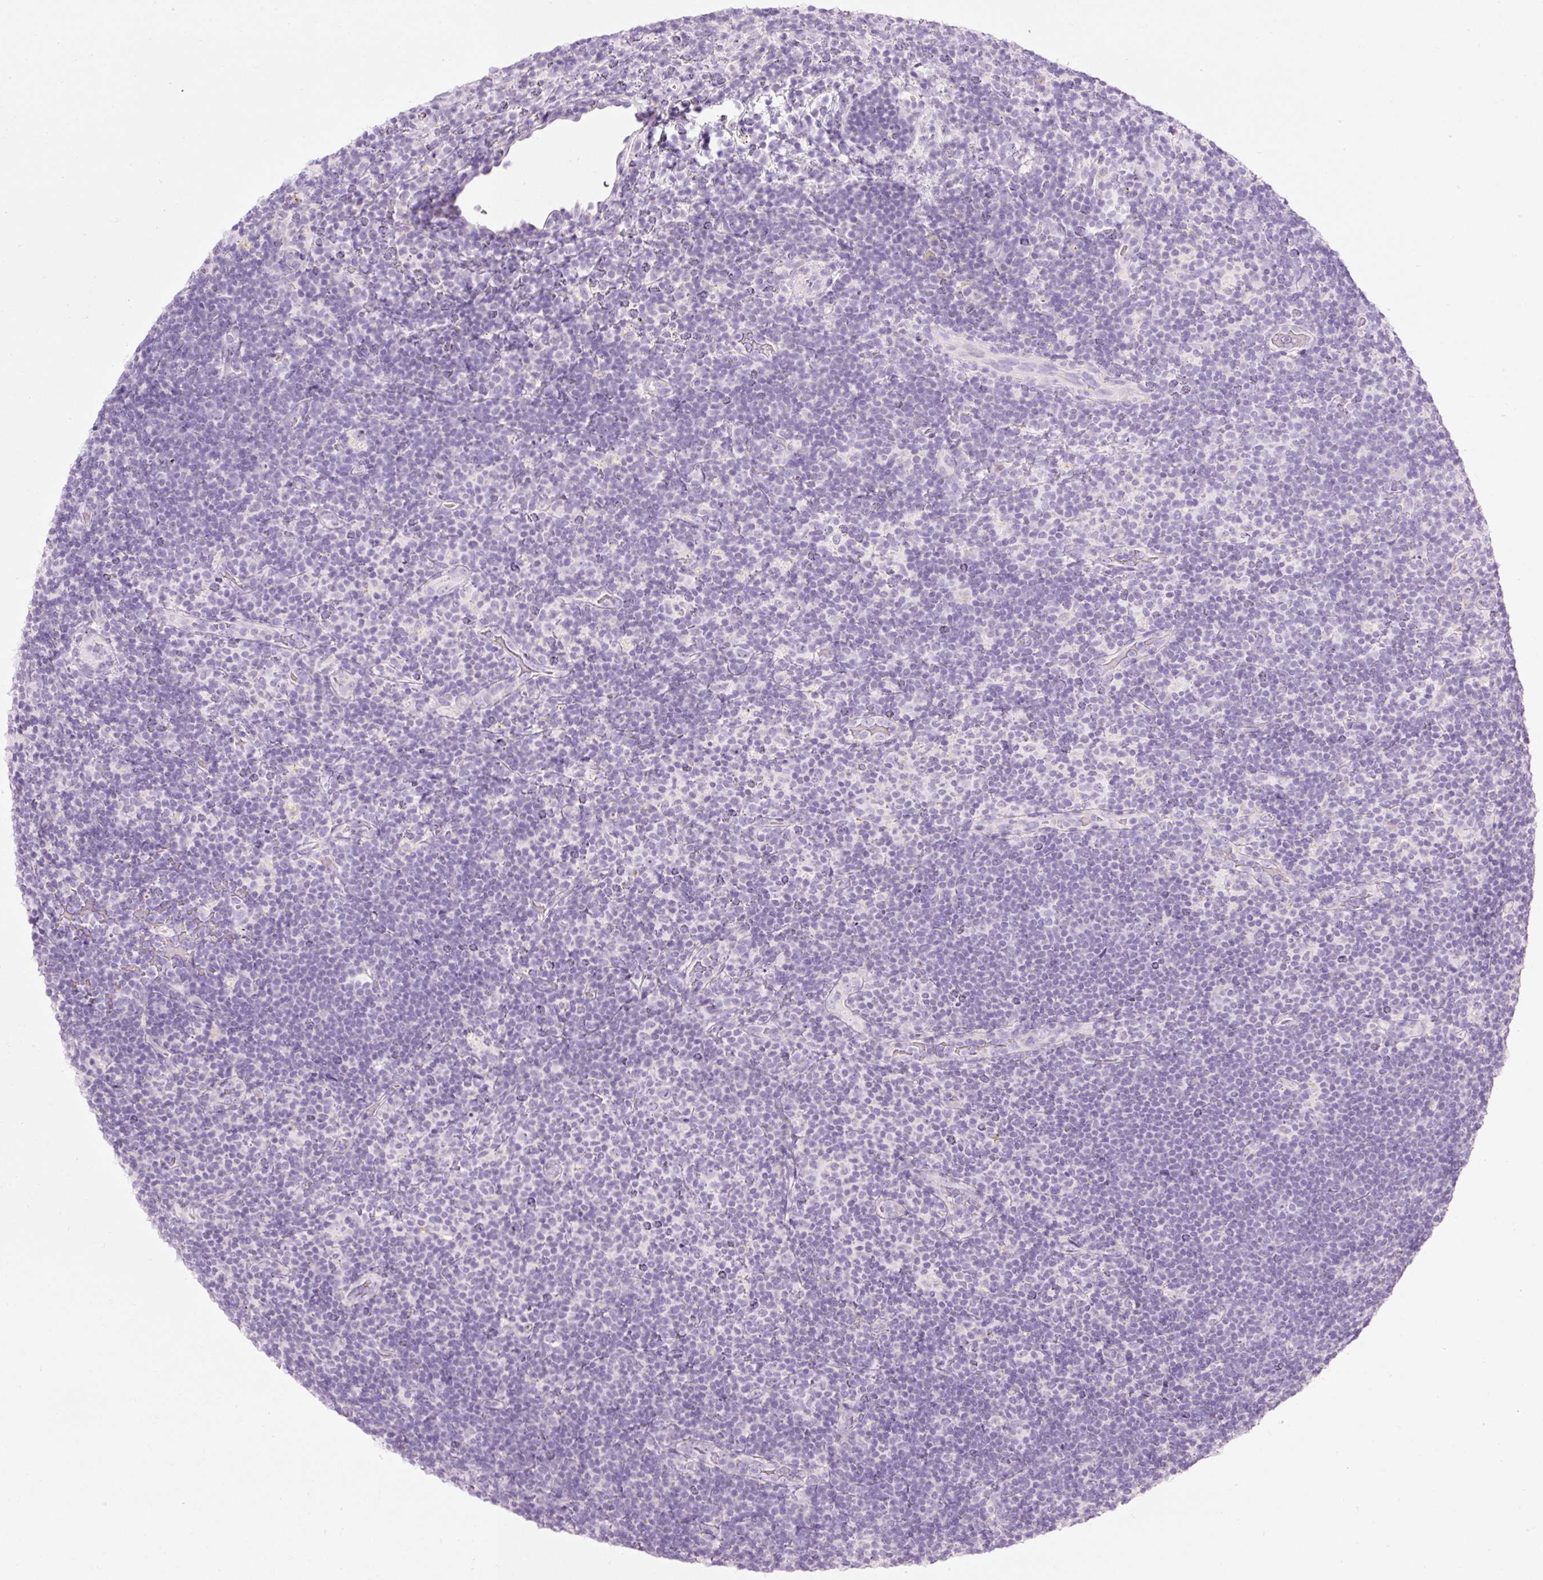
{"staining": {"intensity": "negative", "quantity": "none", "location": "none"}, "tissue": "lymphoma", "cell_type": "Tumor cells", "image_type": "cancer", "snomed": [{"axis": "morphology", "description": "Hodgkin's disease, NOS"}, {"axis": "topography", "description": "Lymph node"}], "caption": "Immunohistochemistry micrograph of neoplastic tissue: Hodgkin's disease stained with DAB (3,3'-diaminobenzidine) displays no significant protein staining in tumor cells.", "gene": "CARD16", "patient": {"sex": "female", "age": 57}}